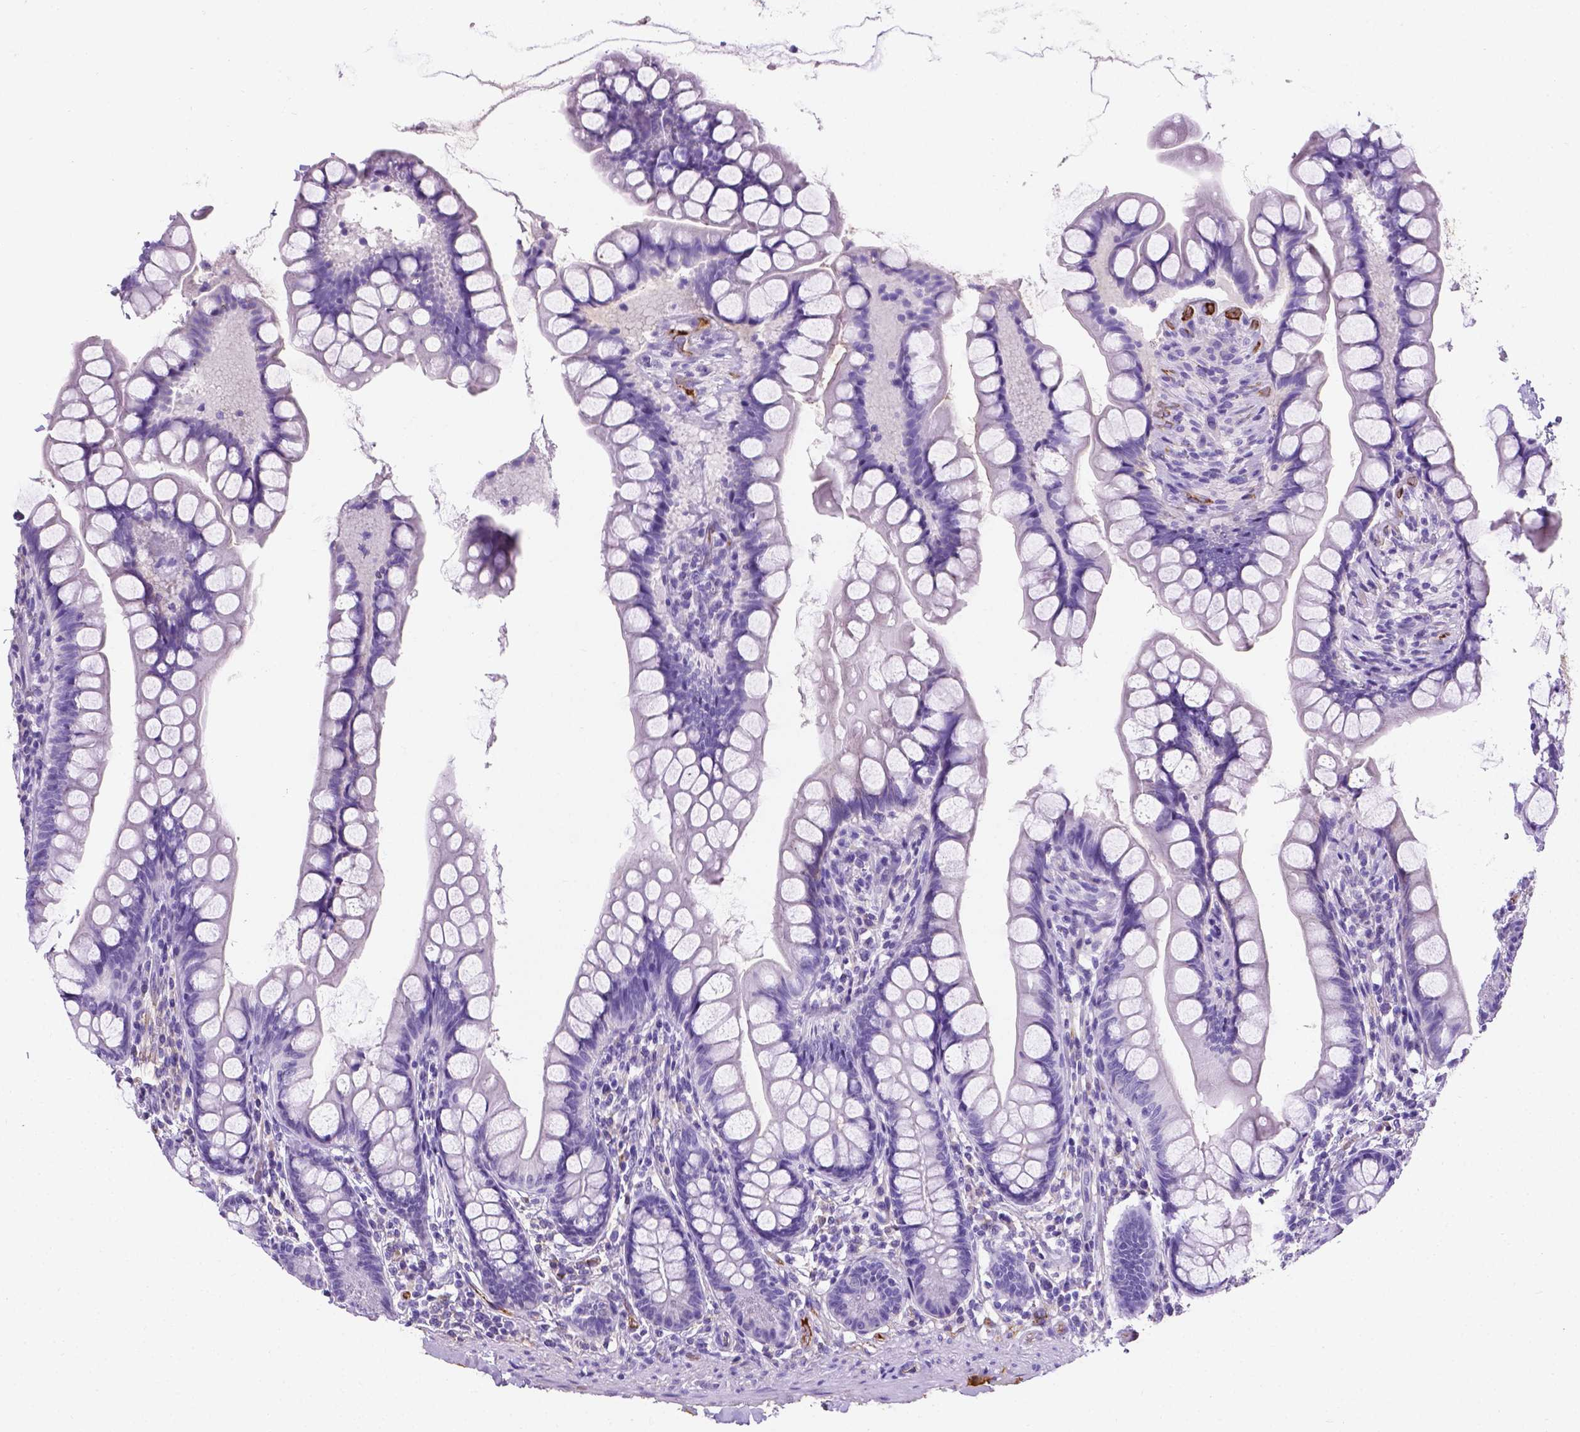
{"staining": {"intensity": "negative", "quantity": "none", "location": "none"}, "tissue": "small intestine", "cell_type": "Glandular cells", "image_type": "normal", "snomed": [{"axis": "morphology", "description": "Normal tissue, NOS"}, {"axis": "topography", "description": "Small intestine"}], "caption": "Immunohistochemical staining of normal small intestine exhibits no significant positivity in glandular cells. (Brightfield microscopy of DAB immunohistochemistry (IHC) at high magnification).", "gene": "APOE", "patient": {"sex": "male", "age": 70}}